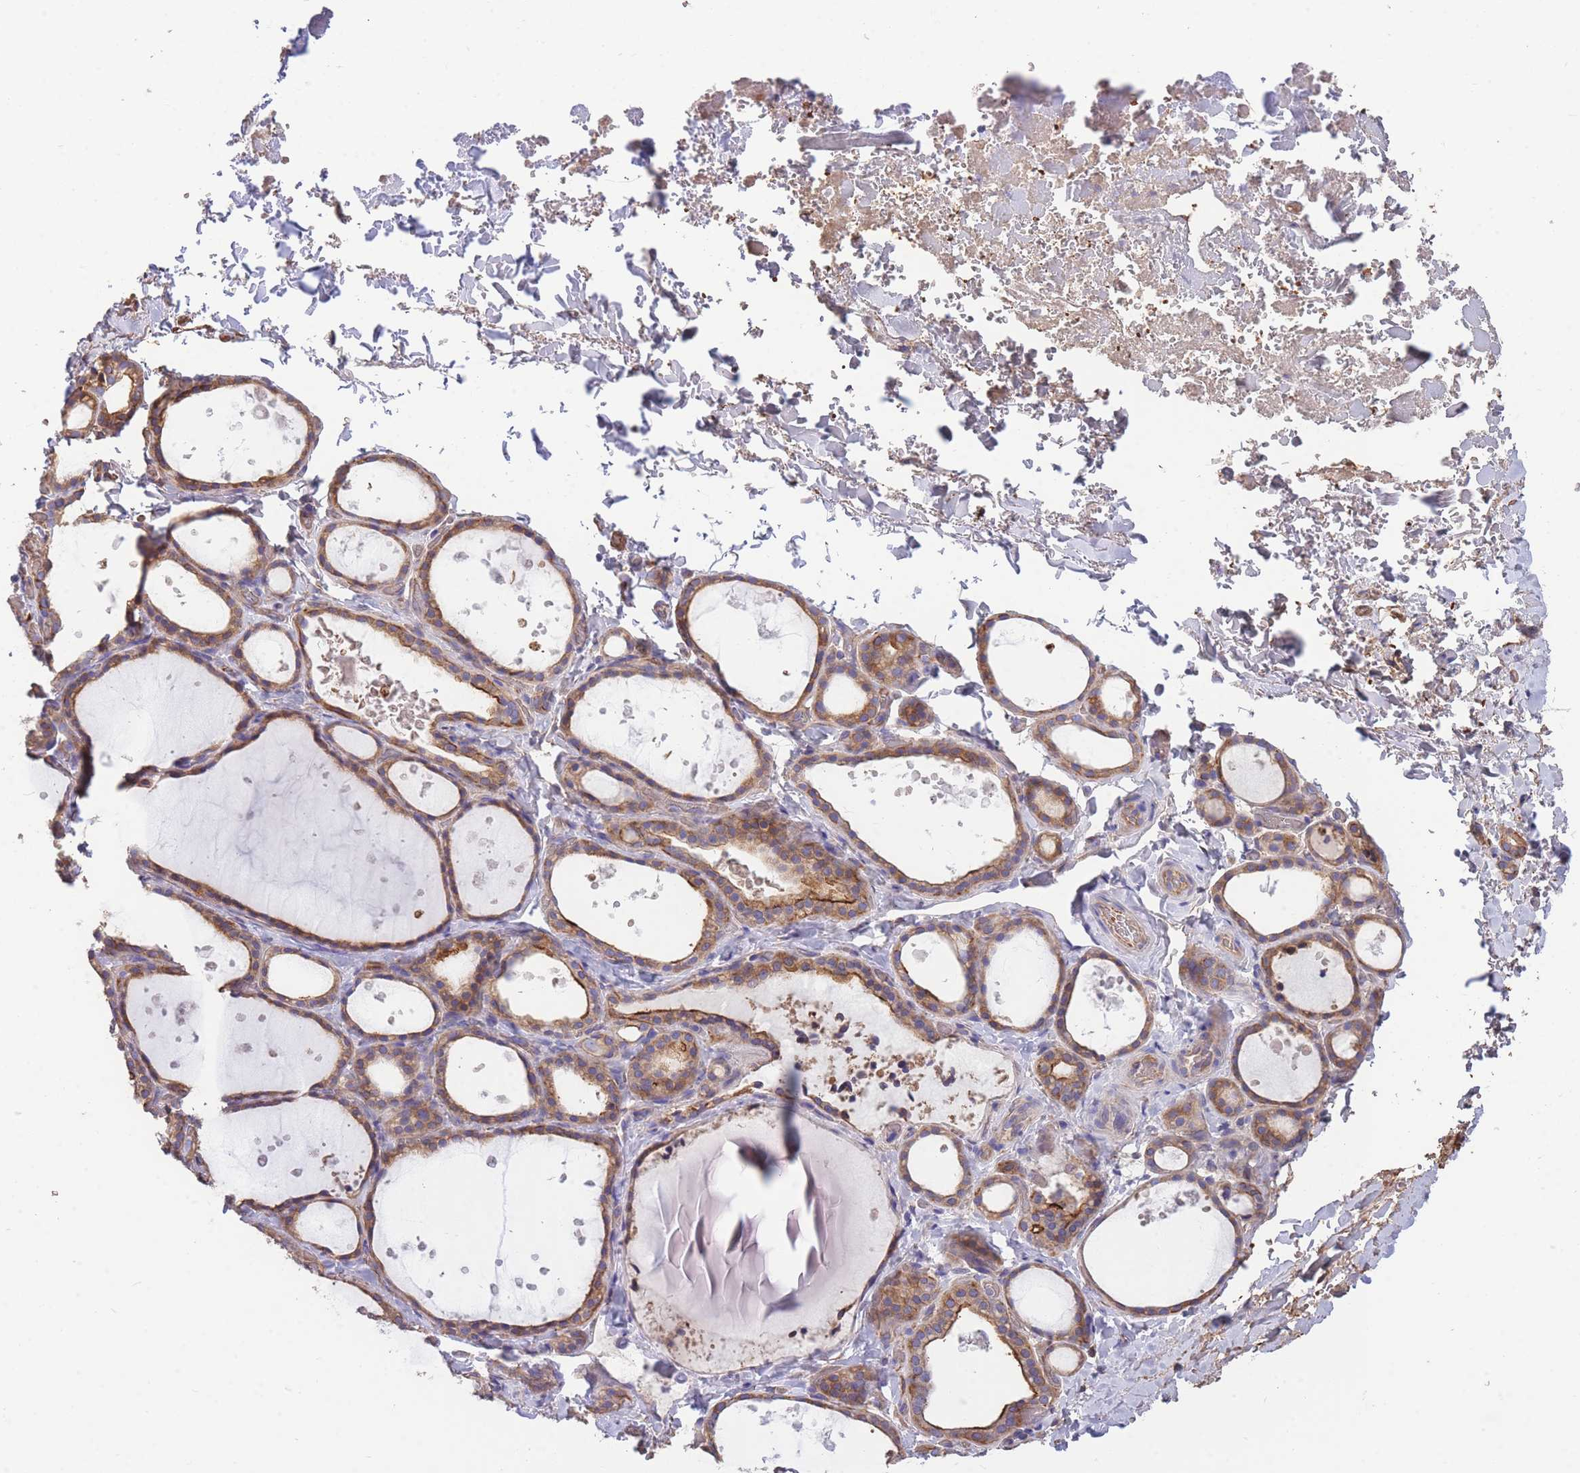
{"staining": {"intensity": "moderate", "quantity": "25%-75%", "location": "cytoplasmic/membranous"}, "tissue": "thyroid gland", "cell_type": "Glandular cells", "image_type": "normal", "snomed": [{"axis": "morphology", "description": "Normal tissue, NOS"}, {"axis": "topography", "description": "Thyroid gland"}], "caption": "A brown stain shows moderate cytoplasmic/membranous staining of a protein in glandular cells of benign human thyroid gland. (Stains: DAB (3,3'-diaminobenzidine) in brown, nuclei in blue, Microscopy: brightfield microscopy at high magnification).", "gene": "ANKRD53", "patient": {"sex": "female", "age": 44}}